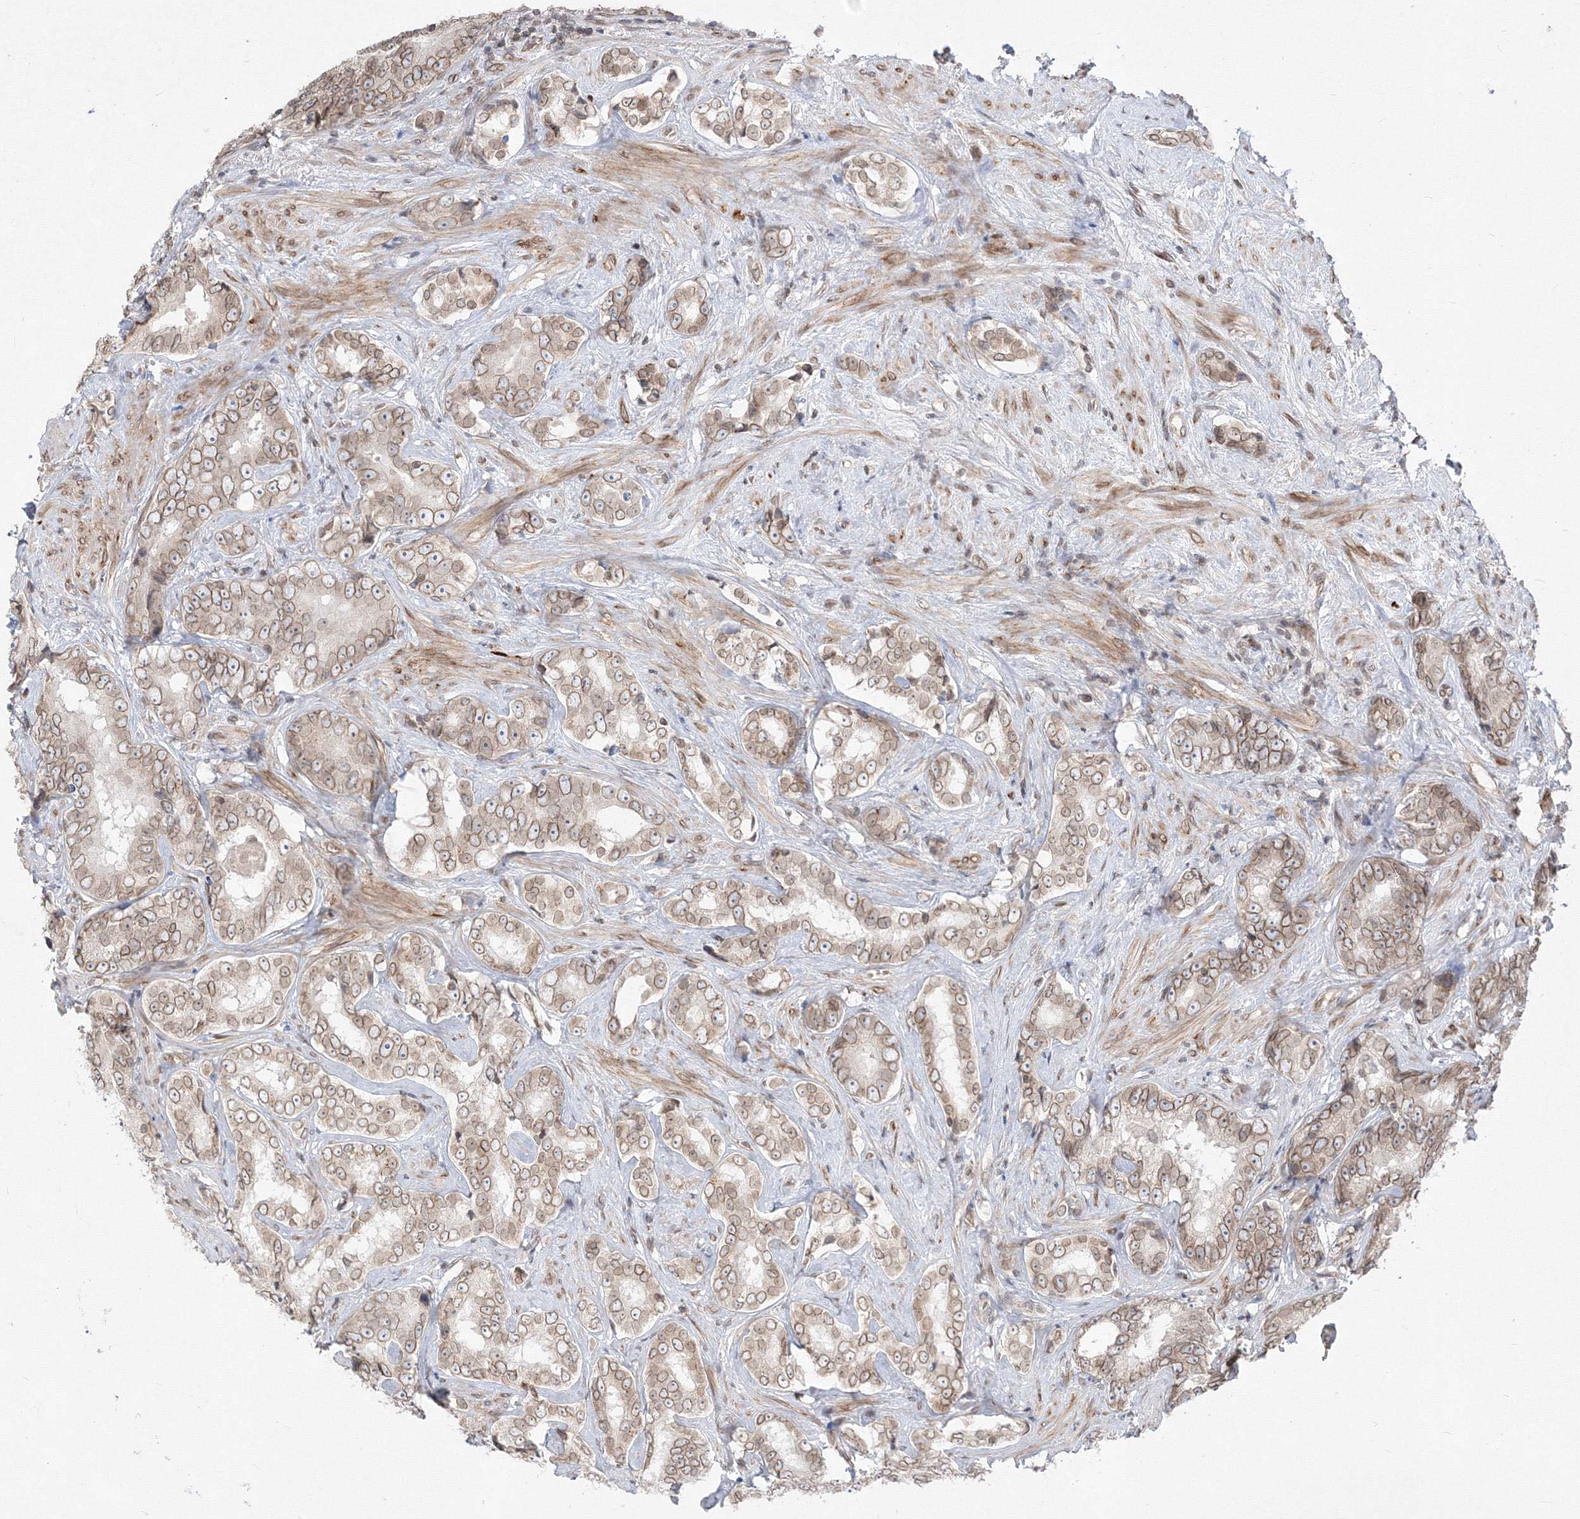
{"staining": {"intensity": "weak", "quantity": ">75%", "location": "cytoplasmic/membranous,nuclear"}, "tissue": "prostate cancer", "cell_type": "Tumor cells", "image_type": "cancer", "snomed": [{"axis": "morphology", "description": "Adenocarcinoma, High grade"}, {"axis": "topography", "description": "Prostate"}], "caption": "Tumor cells reveal low levels of weak cytoplasmic/membranous and nuclear staining in about >75% of cells in human adenocarcinoma (high-grade) (prostate). Nuclei are stained in blue.", "gene": "DNAJB2", "patient": {"sex": "male", "age": 66}}